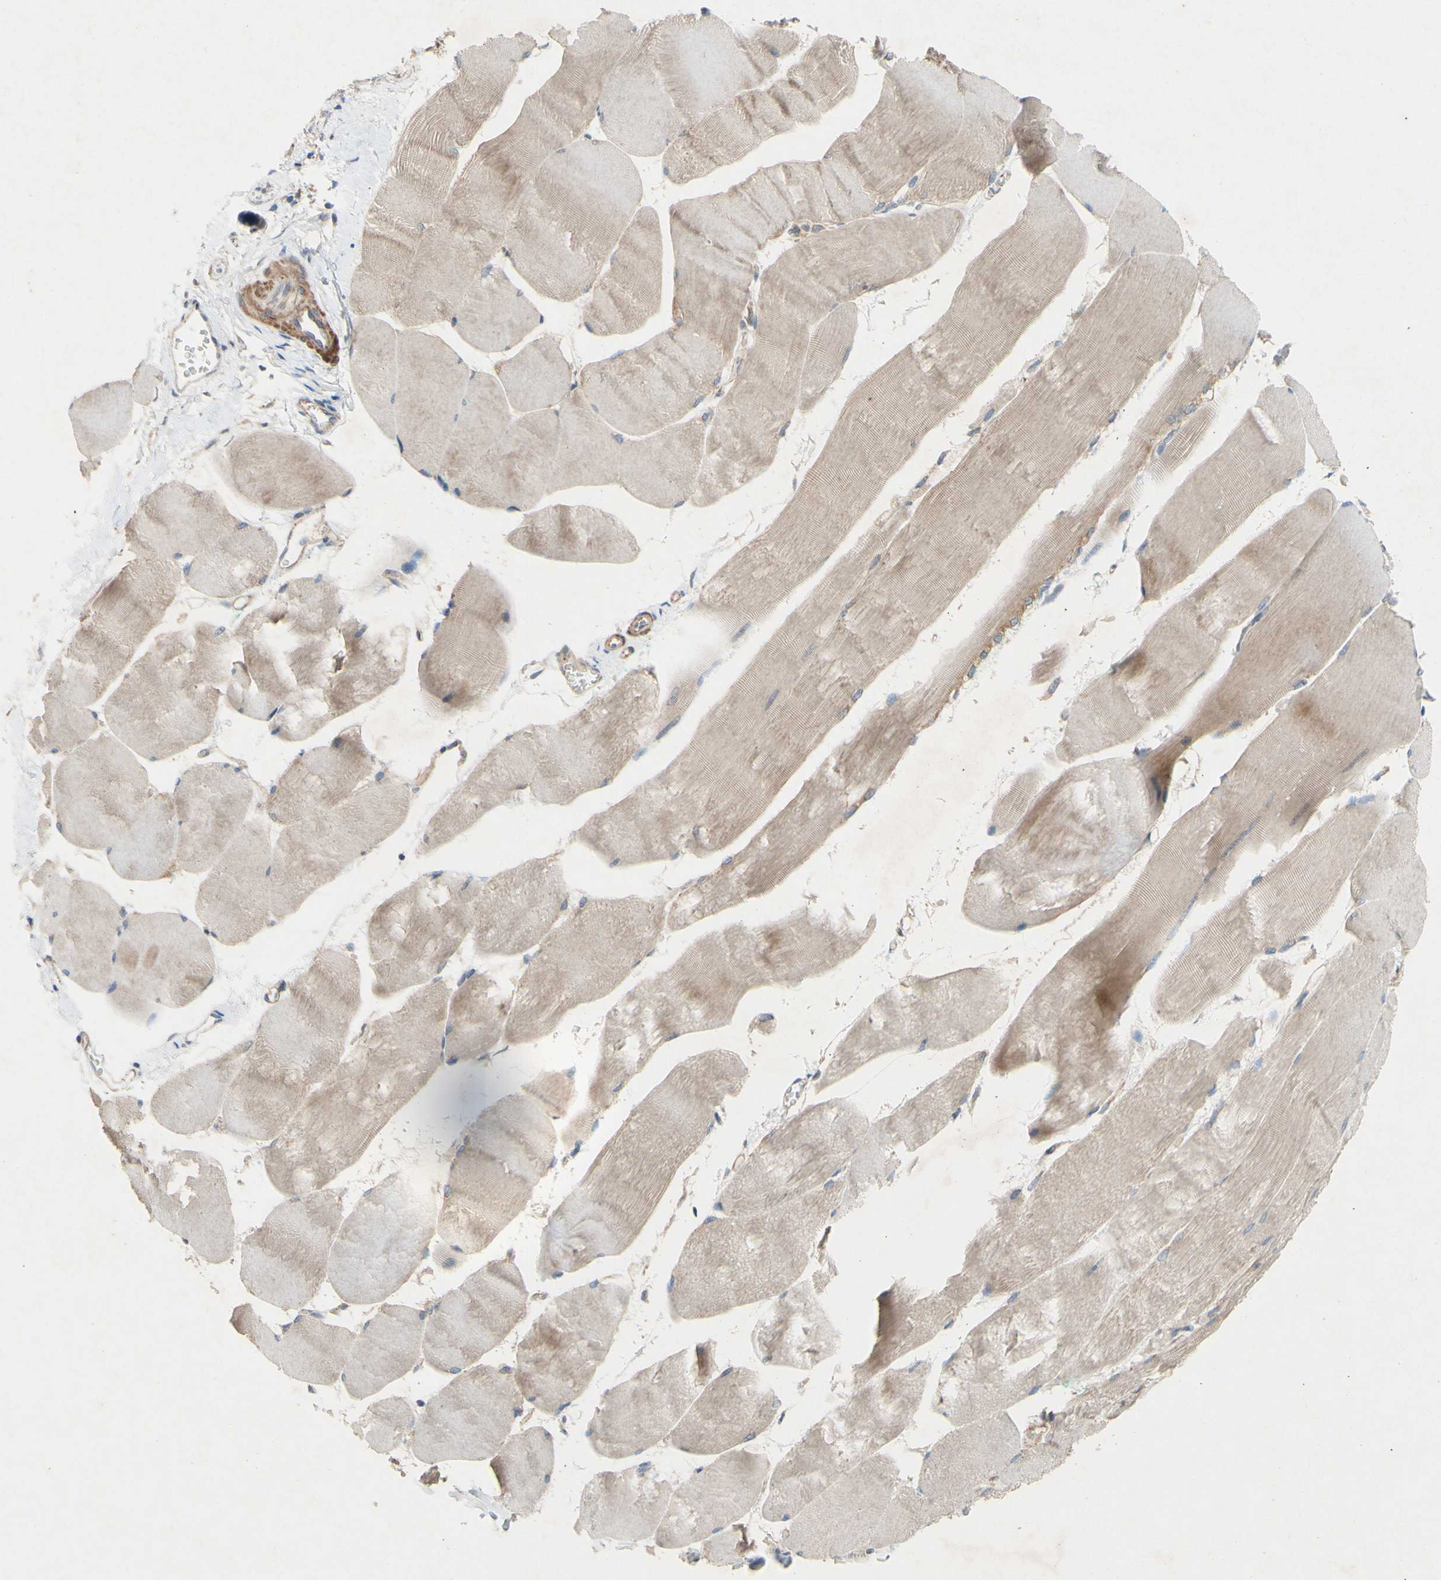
{"staining": {"intensity": "moderate", "quantity": ">75%", "location": "cytoplasmic/membranous"}, "tissue": "skeletal muscle", "cell_type": "Myocytes", "image_type": "normal", "snomed": [{"axis": "morphology", "description": "Normal tissue, NOS"}, {"axis": "morphology", "description": "Squamous cell carcinoma, NOS"}, {"axis": "topography", "description": "Skeletal muscle"}], "caption": "Myocytes show medium levels of moderate cytoplasmic/membranous positivity in approximately >75% of cells in benign human skeletal muscle. (IHC, brightfield microscopy, high magnification).", "gene": "PDGFB", "patient": {"sex": "male", "age": 51}}